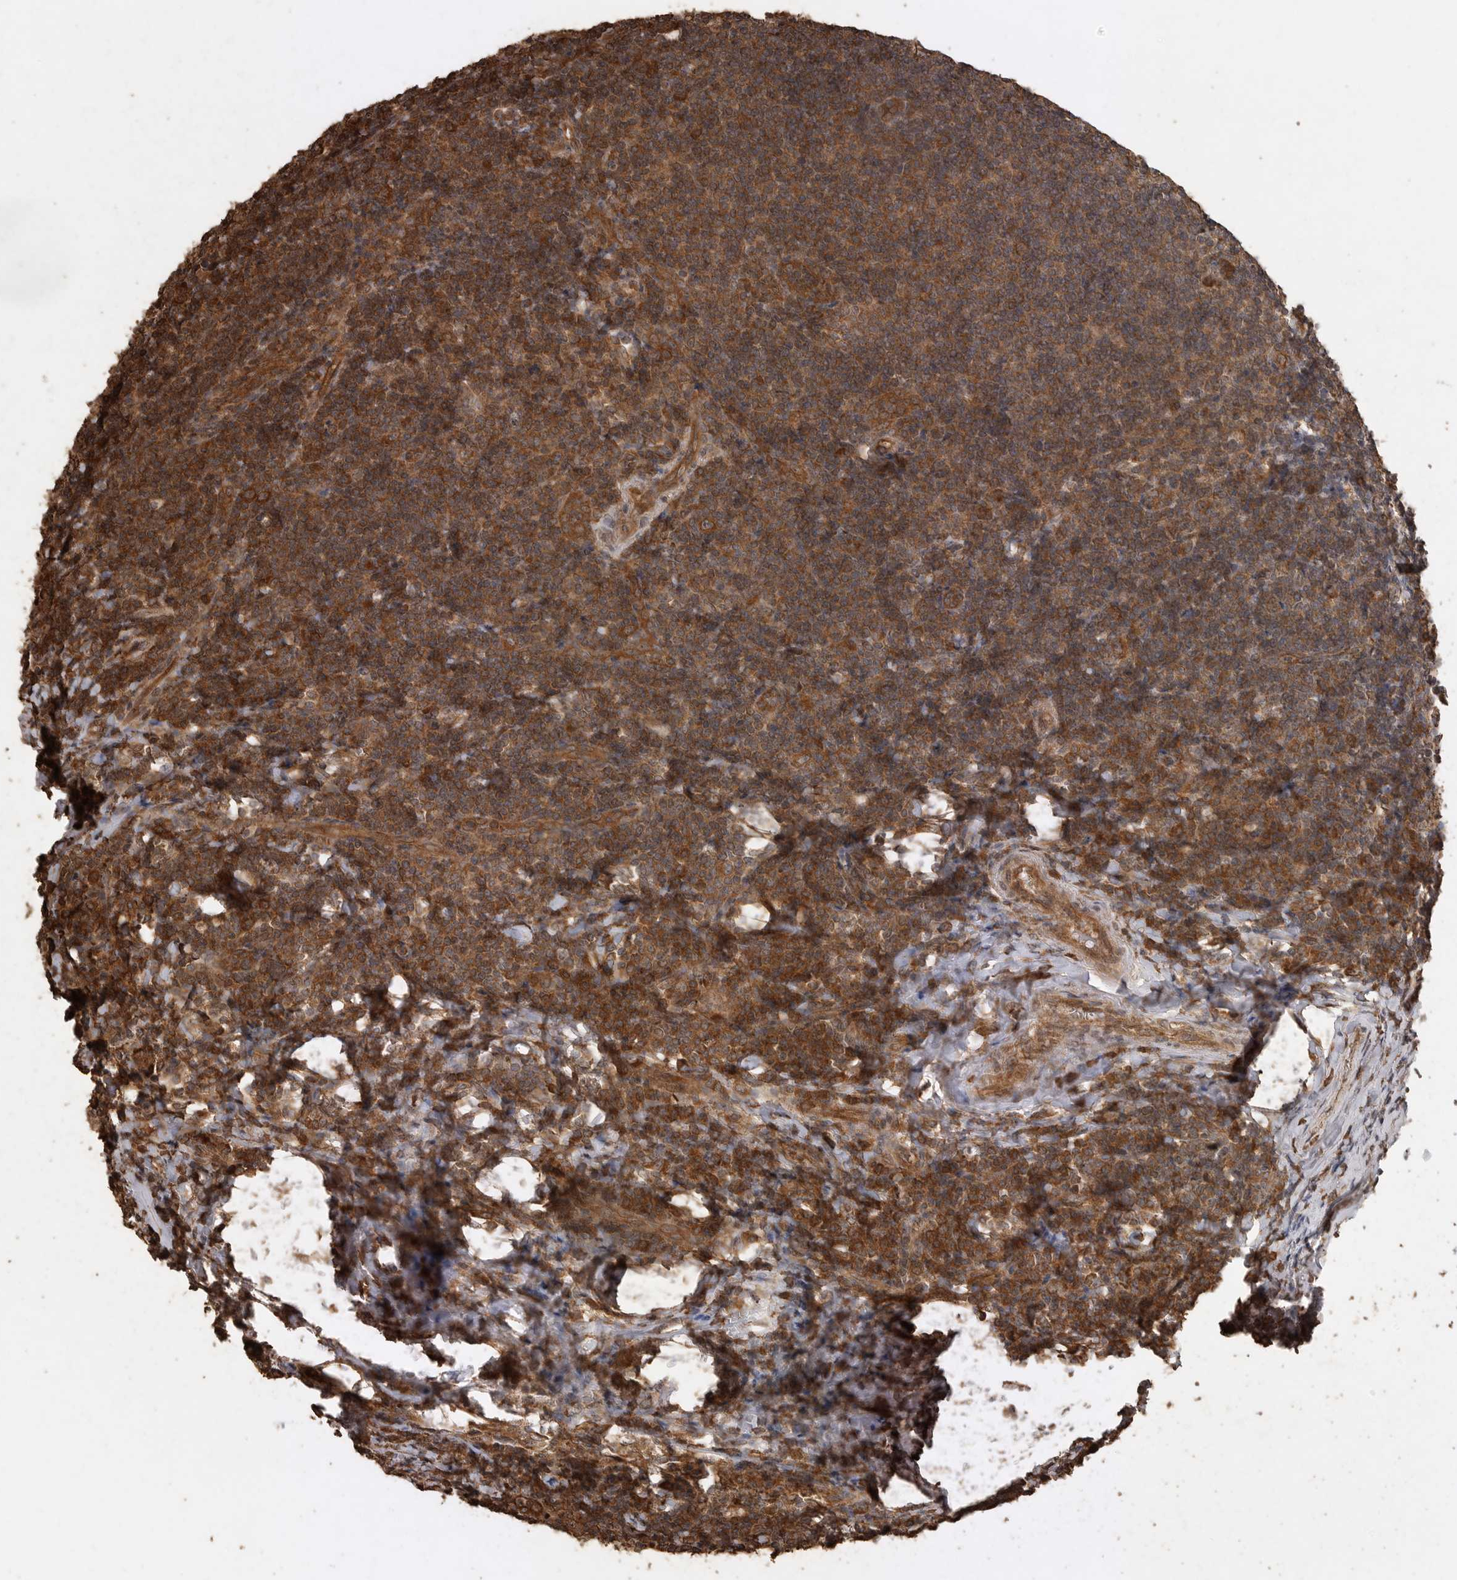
{"staining": {"intensity": "strong", "quantity": ">75%", "location": "cytoplasmic/membranous"}, "tissue": "tonsil", "cell_type": "Germinal center cells", "image_type": "normal", "snomed": [{"axis": "morphology", "description": "Normal tissue, NOS"}, {"axis": "topography", "description": "Tonsil"}], "caption": "This histopathology image reveals IHC staining of normal tonsil, with high strong cytoplasmic/membranous expression in approximately >75% of germinal center cells.", "gene": "PINK1", "patient": {"sex": "male", "age": 37}}